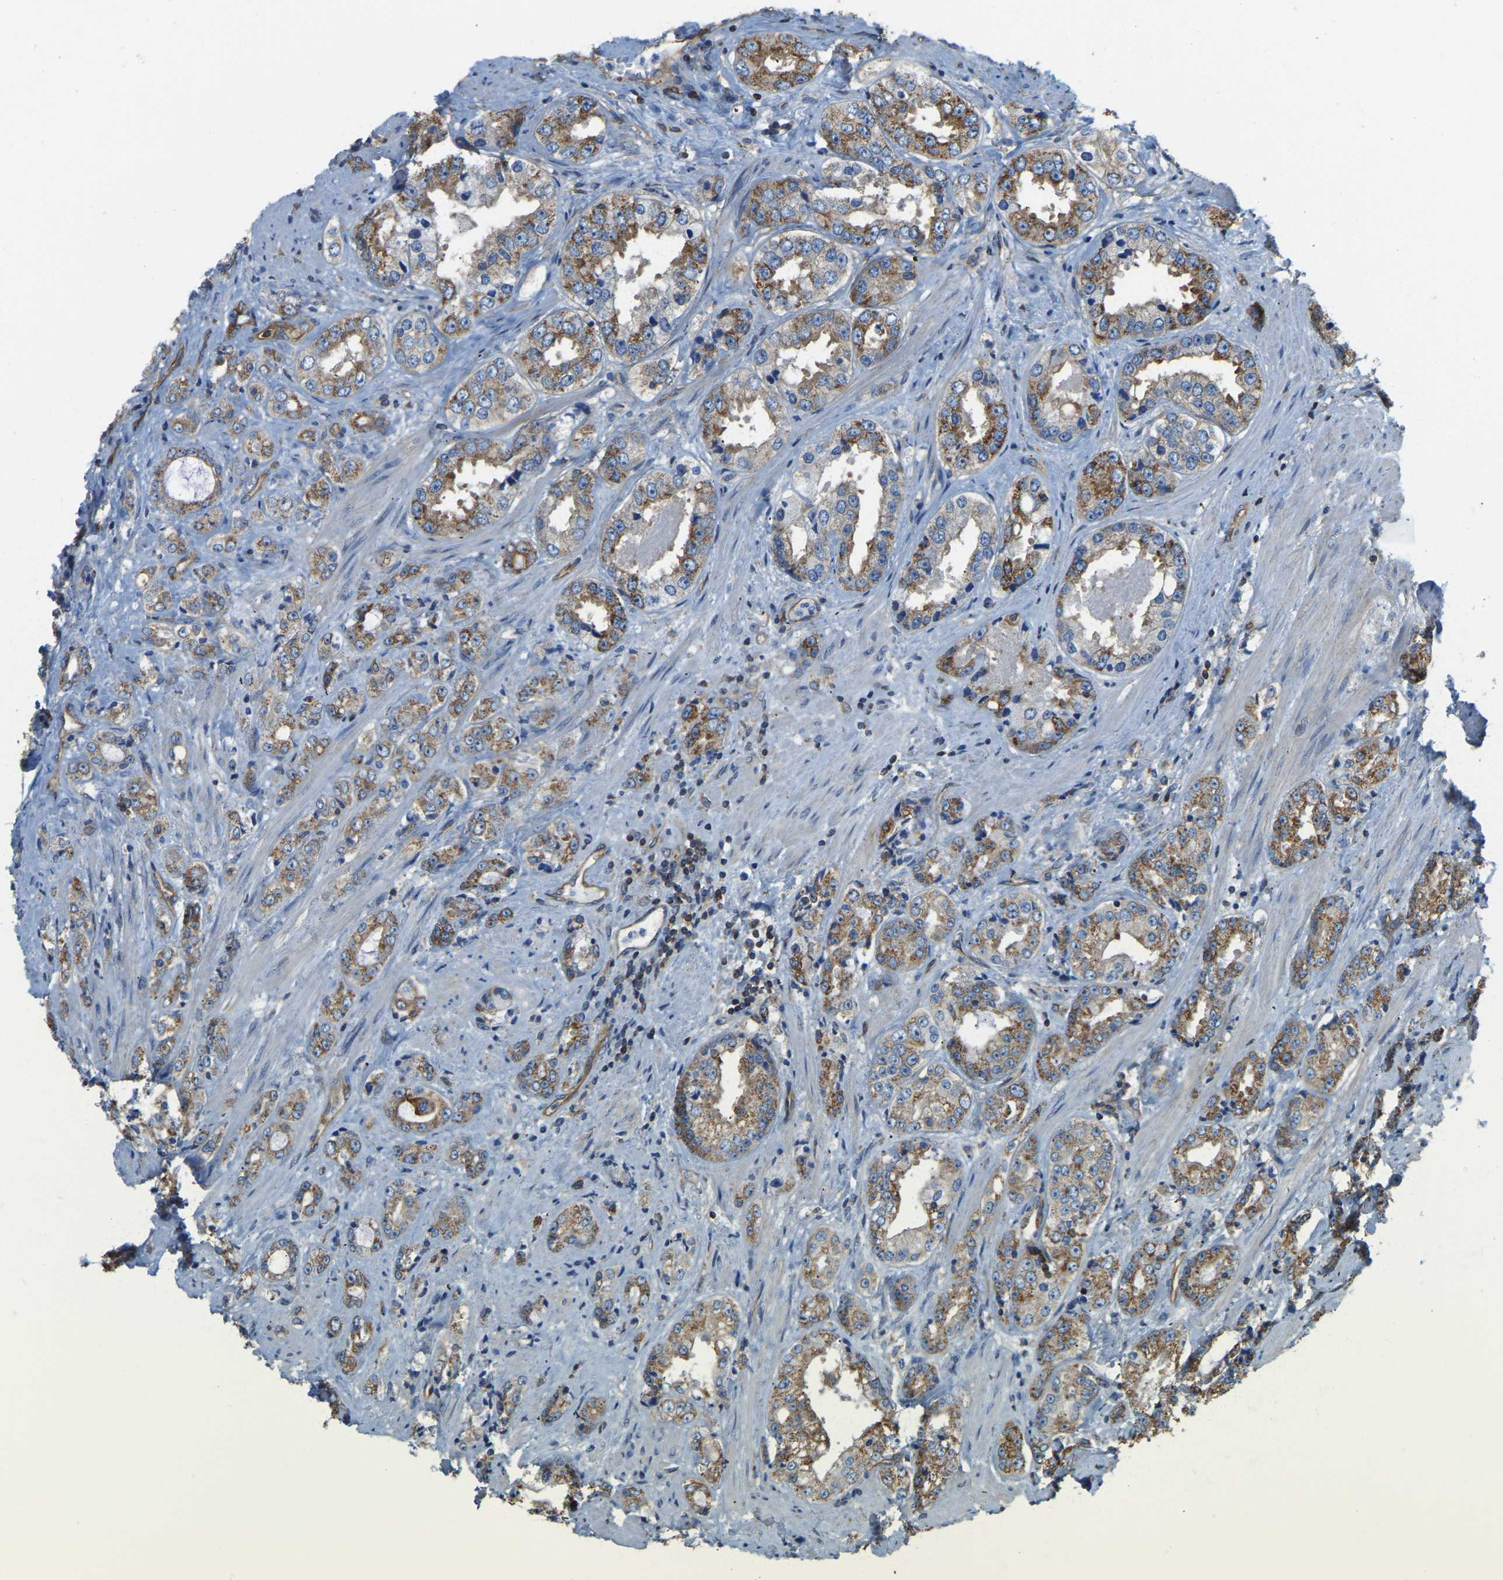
{"staining": {"intensity": "moderate", "quantity": ">75%", "location": "cytoplasmic/membranous"}, "tissue": "prostate cancer", "cell_type": "Tumor cells", "image_type": "cancer", "snomed": [{"axis": "morphology", "description": "Adenocarcinoma, High grade"}, {"axis": "topography", "description": "Prostate"}], "caption": "Brown immunohistochemical staining in prostate cancer reveals moderate cytoplasmic/membranous staining in about >75% of tumor cells. (Brightfield microscopy of DAB IHC at high magnification).", "gene": "AHNAK", "patient": {"sex": "male", "age": 61}}